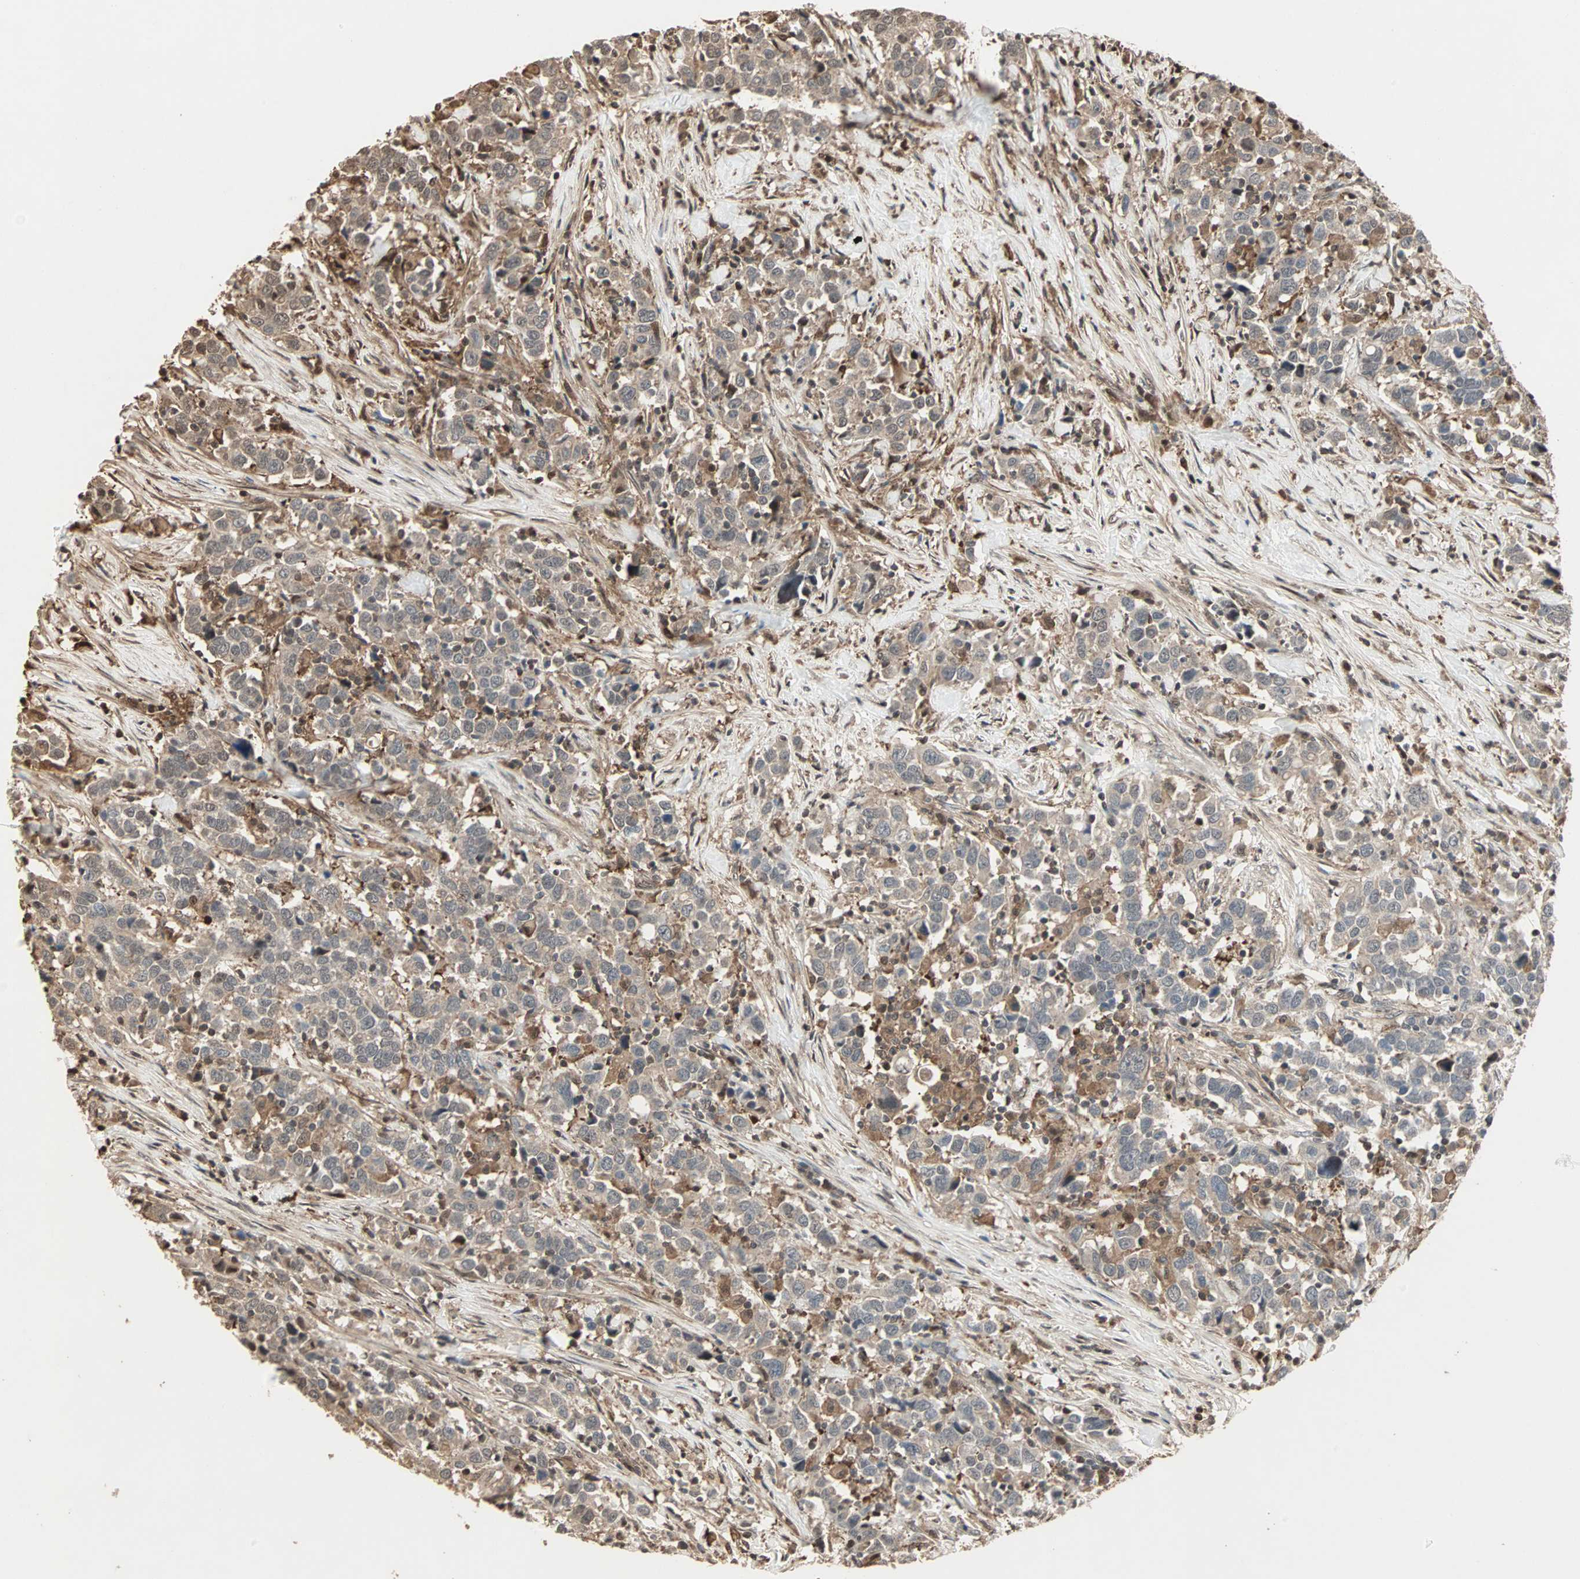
{"staining": {"intensity": "moderate", "quantity": ">75%", "location": "cytoplasmic/membranous"}, "tissue": "urothelial cancer", "cell_type": "Tumor cells", "image_type": "cancer", "snomed": [{"axis": "morphology", "description": "Urothelial carcinoma, High grade"}, {"axis": "topography", "description": "Urinary bladder"}], "caption": "Immunohistochemistry (IHC) staining of urothelial cancer, which shows medium levels of moderate cytoplasmic/membranous staining in about >75% of tumor cells indicating moderate cytoplasmic/membranous protein staining. The staining was performed using DAB (3,3'-diaminobenzidine) (brown) for protein detection and nuclei were counterstained in hematoxylin (blue).", "gene": "DRG2", "patient": {"sex": "male", "age": 61}}